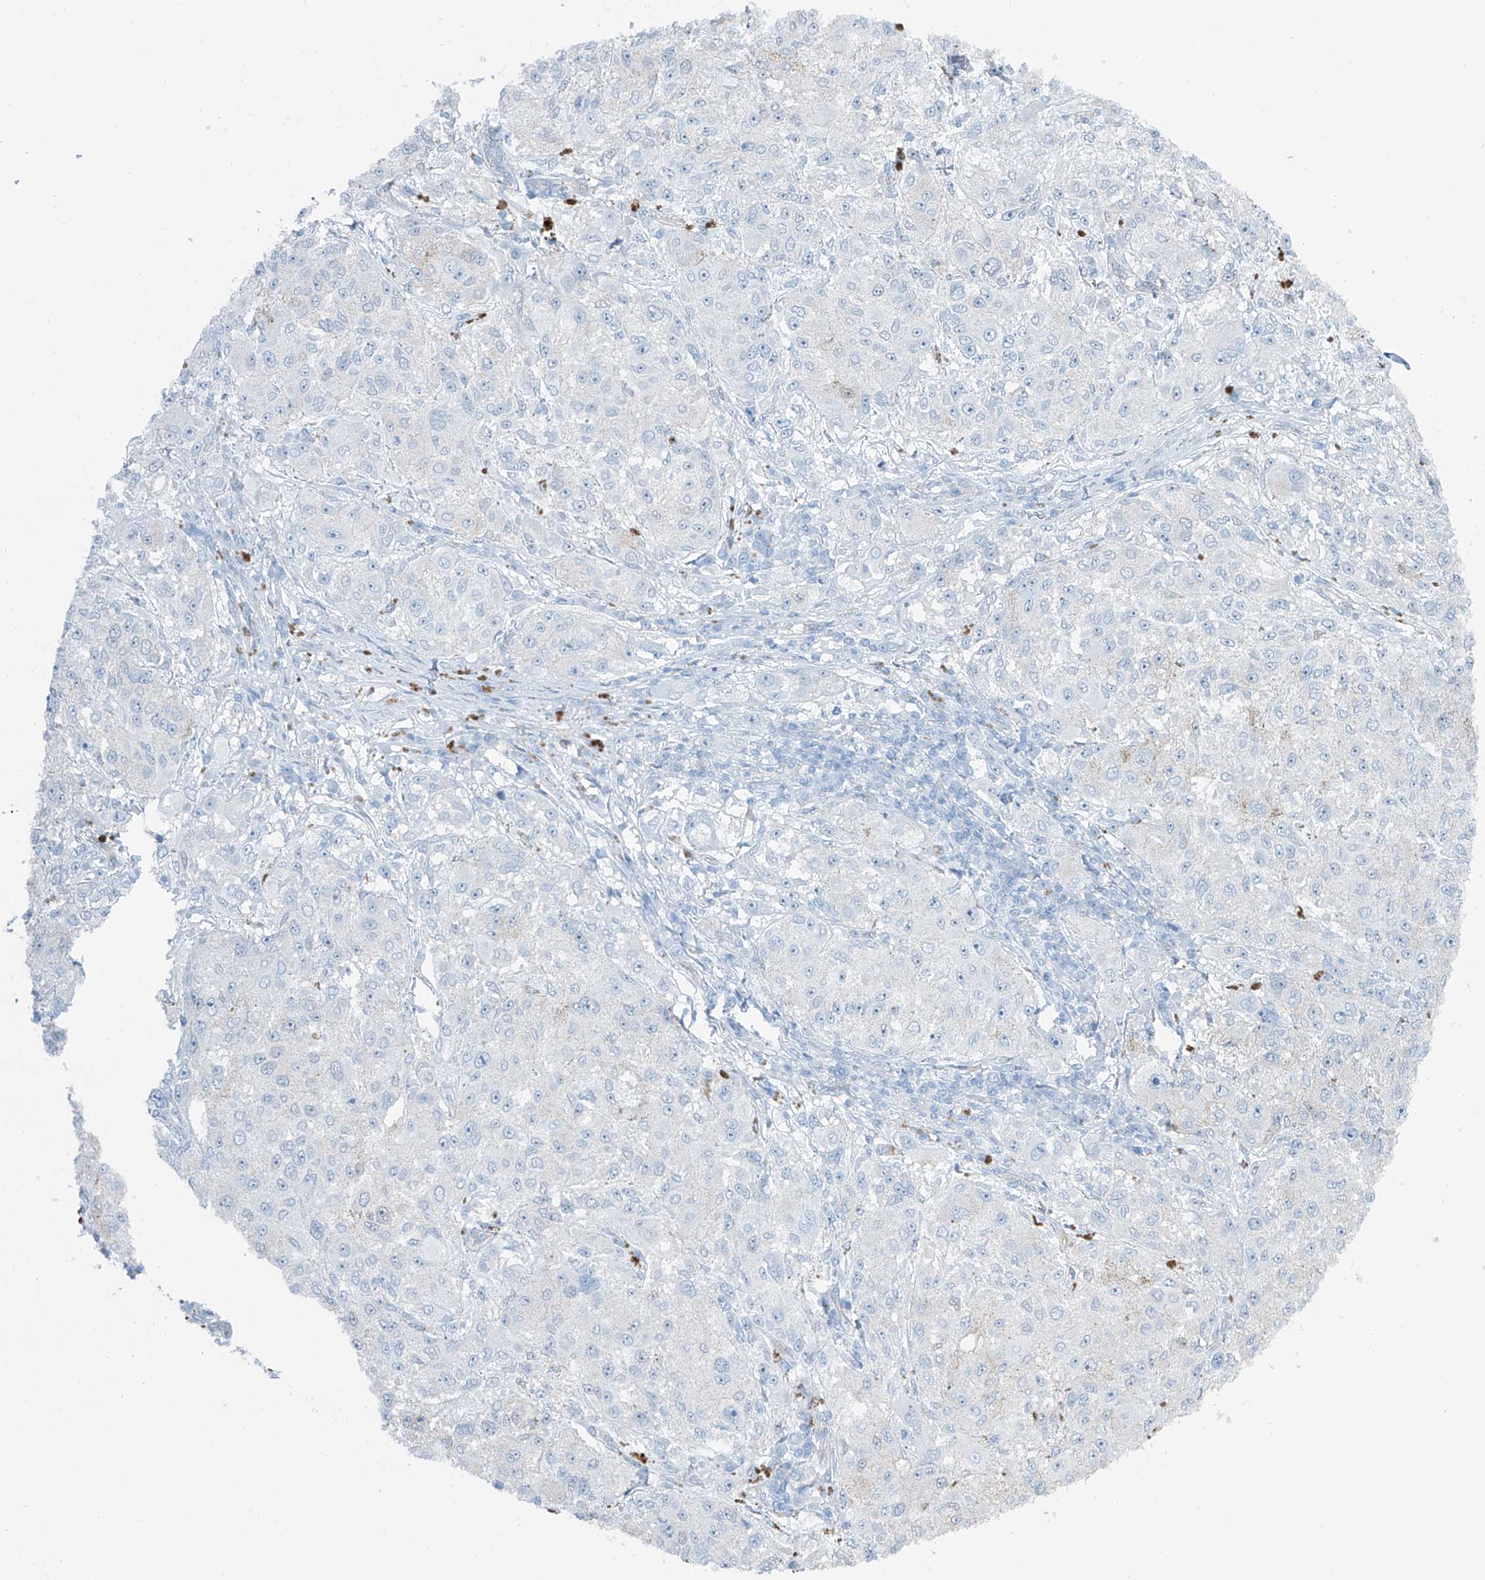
{"staining": {"intensity": "negative", "quantity": "none", "location": "none"}, "tissue": "melanoma", "cell_type": "Tumor cells", "image_type": "cancer", "snomed": [{"axis": "morphology", "description": "Necrosis, NOS"}, {"axis": "morphology", "description": "Malignant melanoma, NOS"}, {"axis": "topography", "description": "Skin"}], "caption": "Immunohistochemistry (IHC) of human malignant melanoma displays no positivity in tumor cells.", "gene": "MAGI1", "patient": {"sex": "female", "age": 87}}